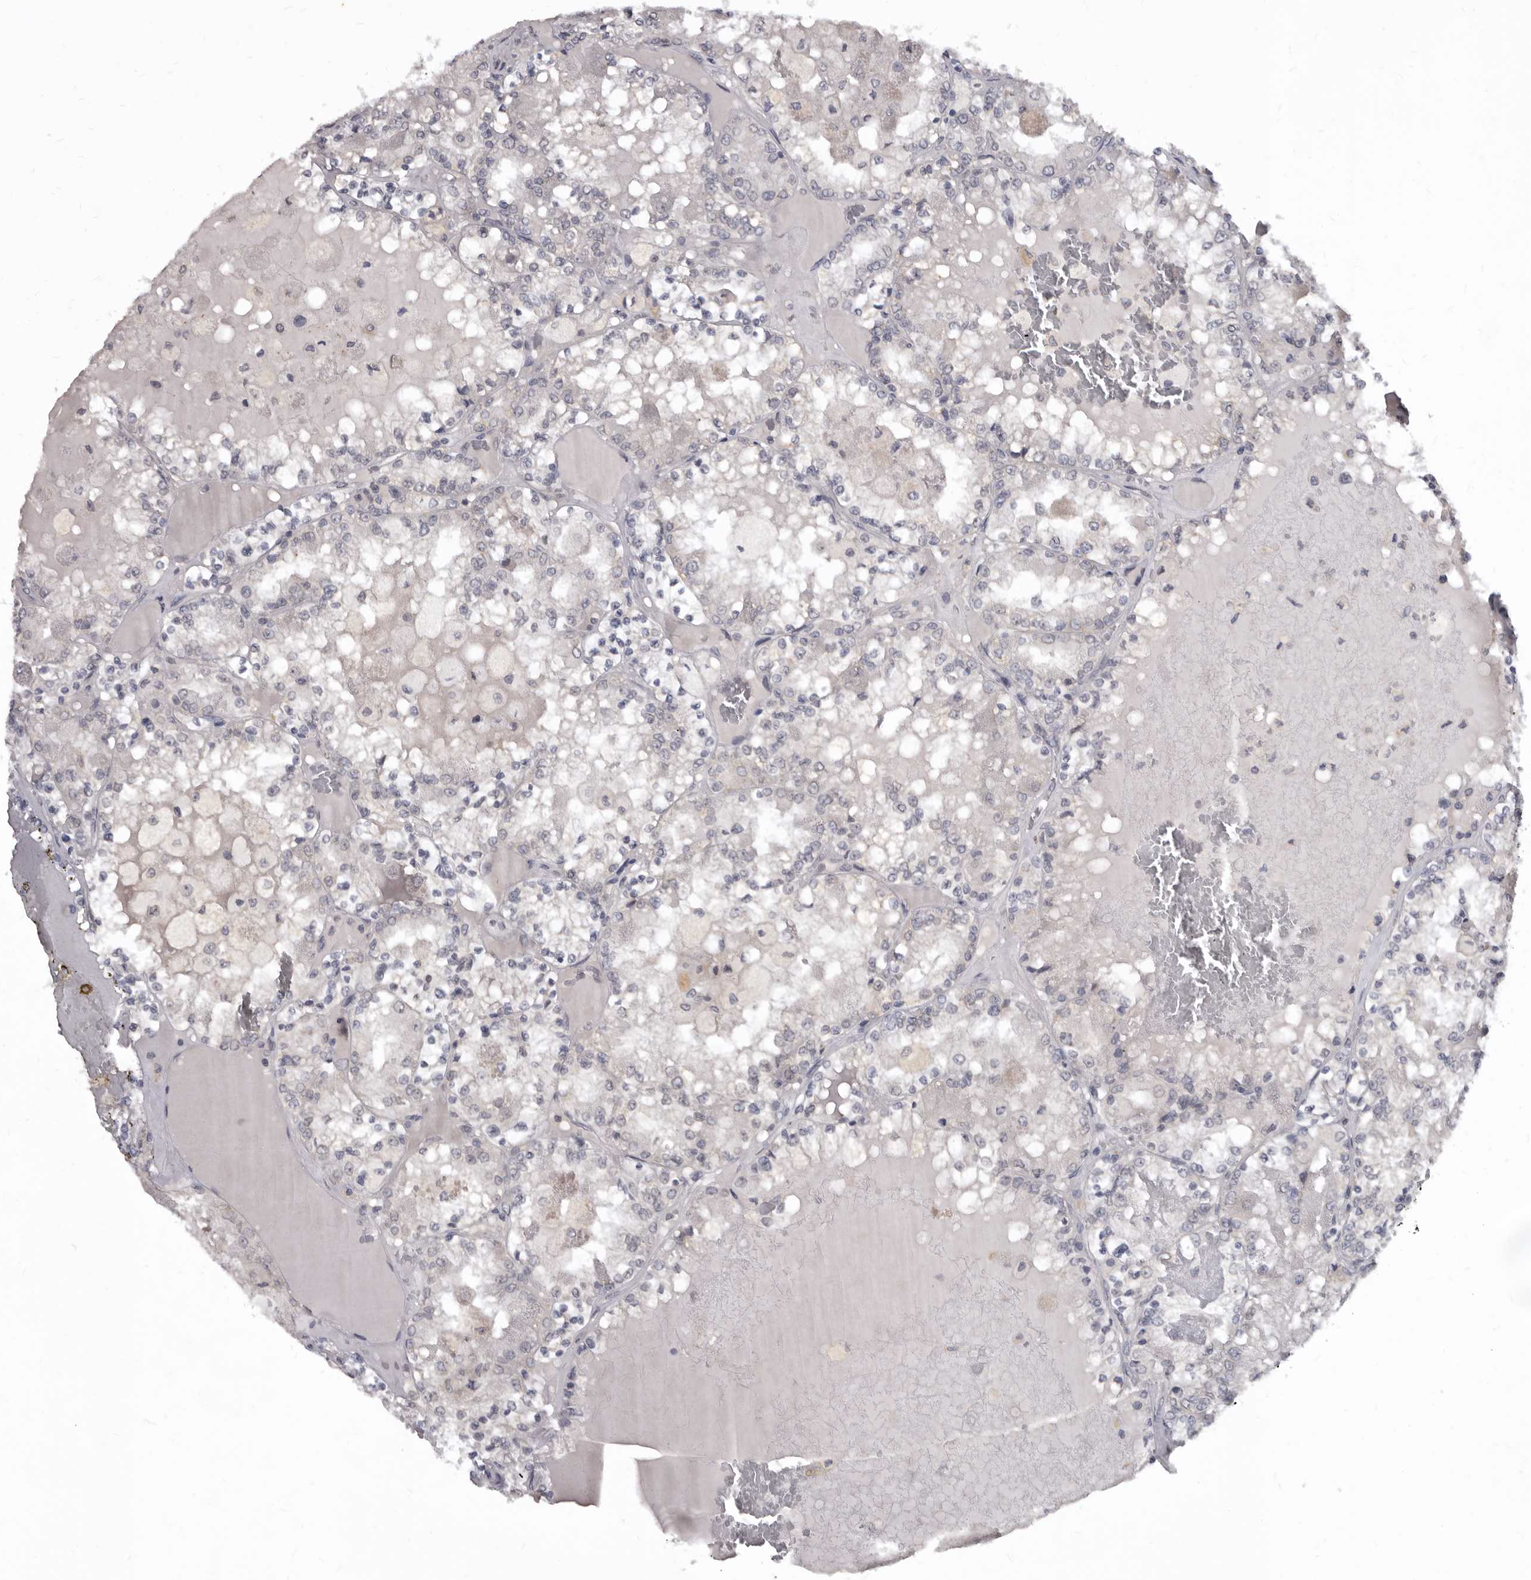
{"staining": {"intensity": "negative", "quantity": "none", "location": "none"}, "tissue": "renal cancer", "cell_type": "Tumor cells", "image_type": "cancer", "snomed": [{"axis": "morphology", "description": "Adenocarcinoma, NOS"}, {"axis": "topography", "description": "Kidney"}], "caption": "There is no significant positivity in tumor cells of adenocarcinoma (renal).", "gene": "SULT1E1", "patient": {"sex": "female", "age": 56}}